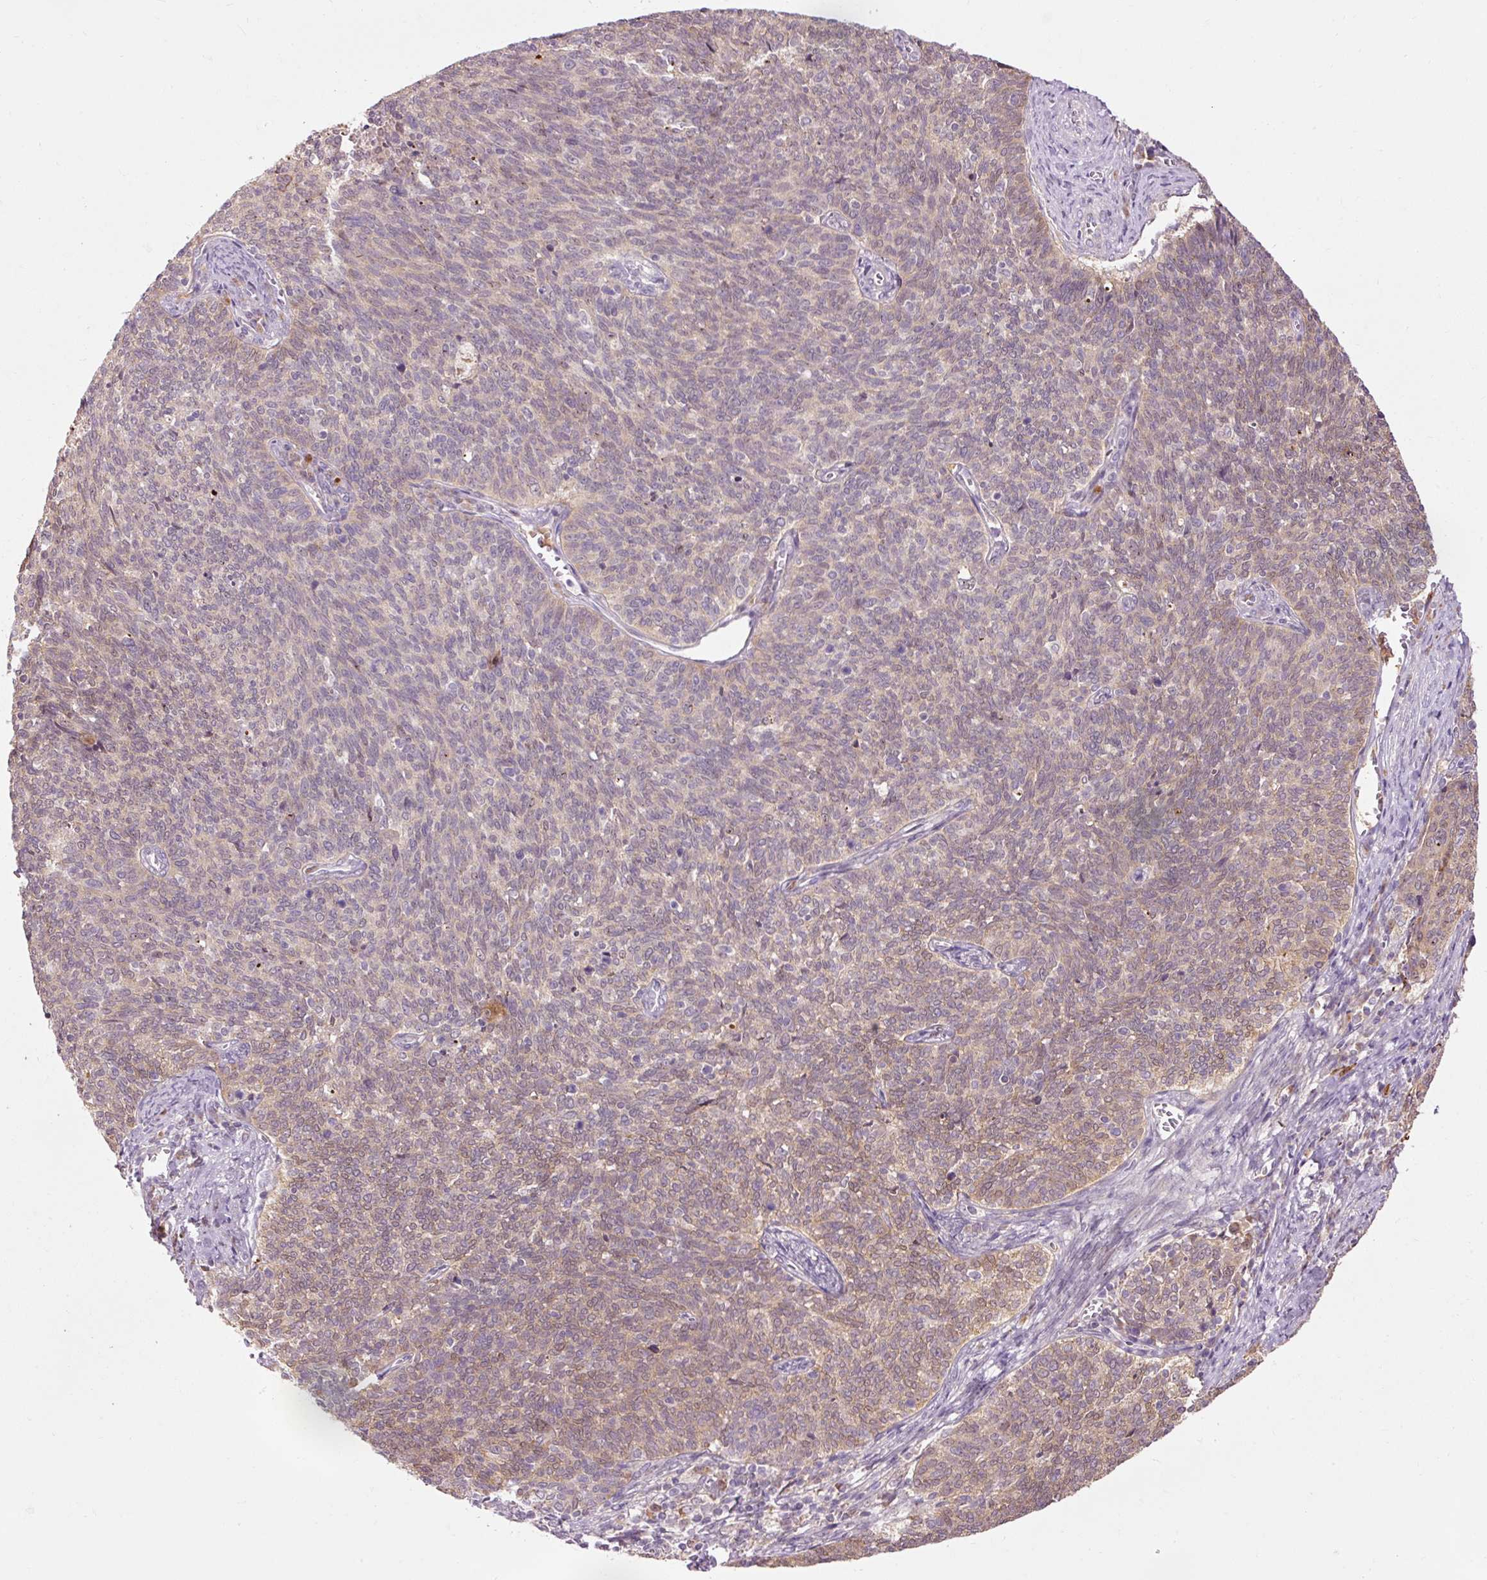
{"staining": {"intensity": "weak", "quantity": ">75%", "location": "cytoplasmic/membranous"}, "tissue": "cervical cancer", "cell_type": "Tumor cells", "image_type": "cancer", "snomed": [{"axis": "morphology", "description": "Squamous cell carcinoma, NOS"}, {"axis": "topography", "description": "Cervix"}], "caption": "Immunohistochemical staining of human squamous cell carcinoma (cervical) exhibits low levels of weak cytoplasmic/membranous expression in about >75% of tumor cells.", "gene": "PRDX5", "patient": {"sex": "female", "age": 39}}